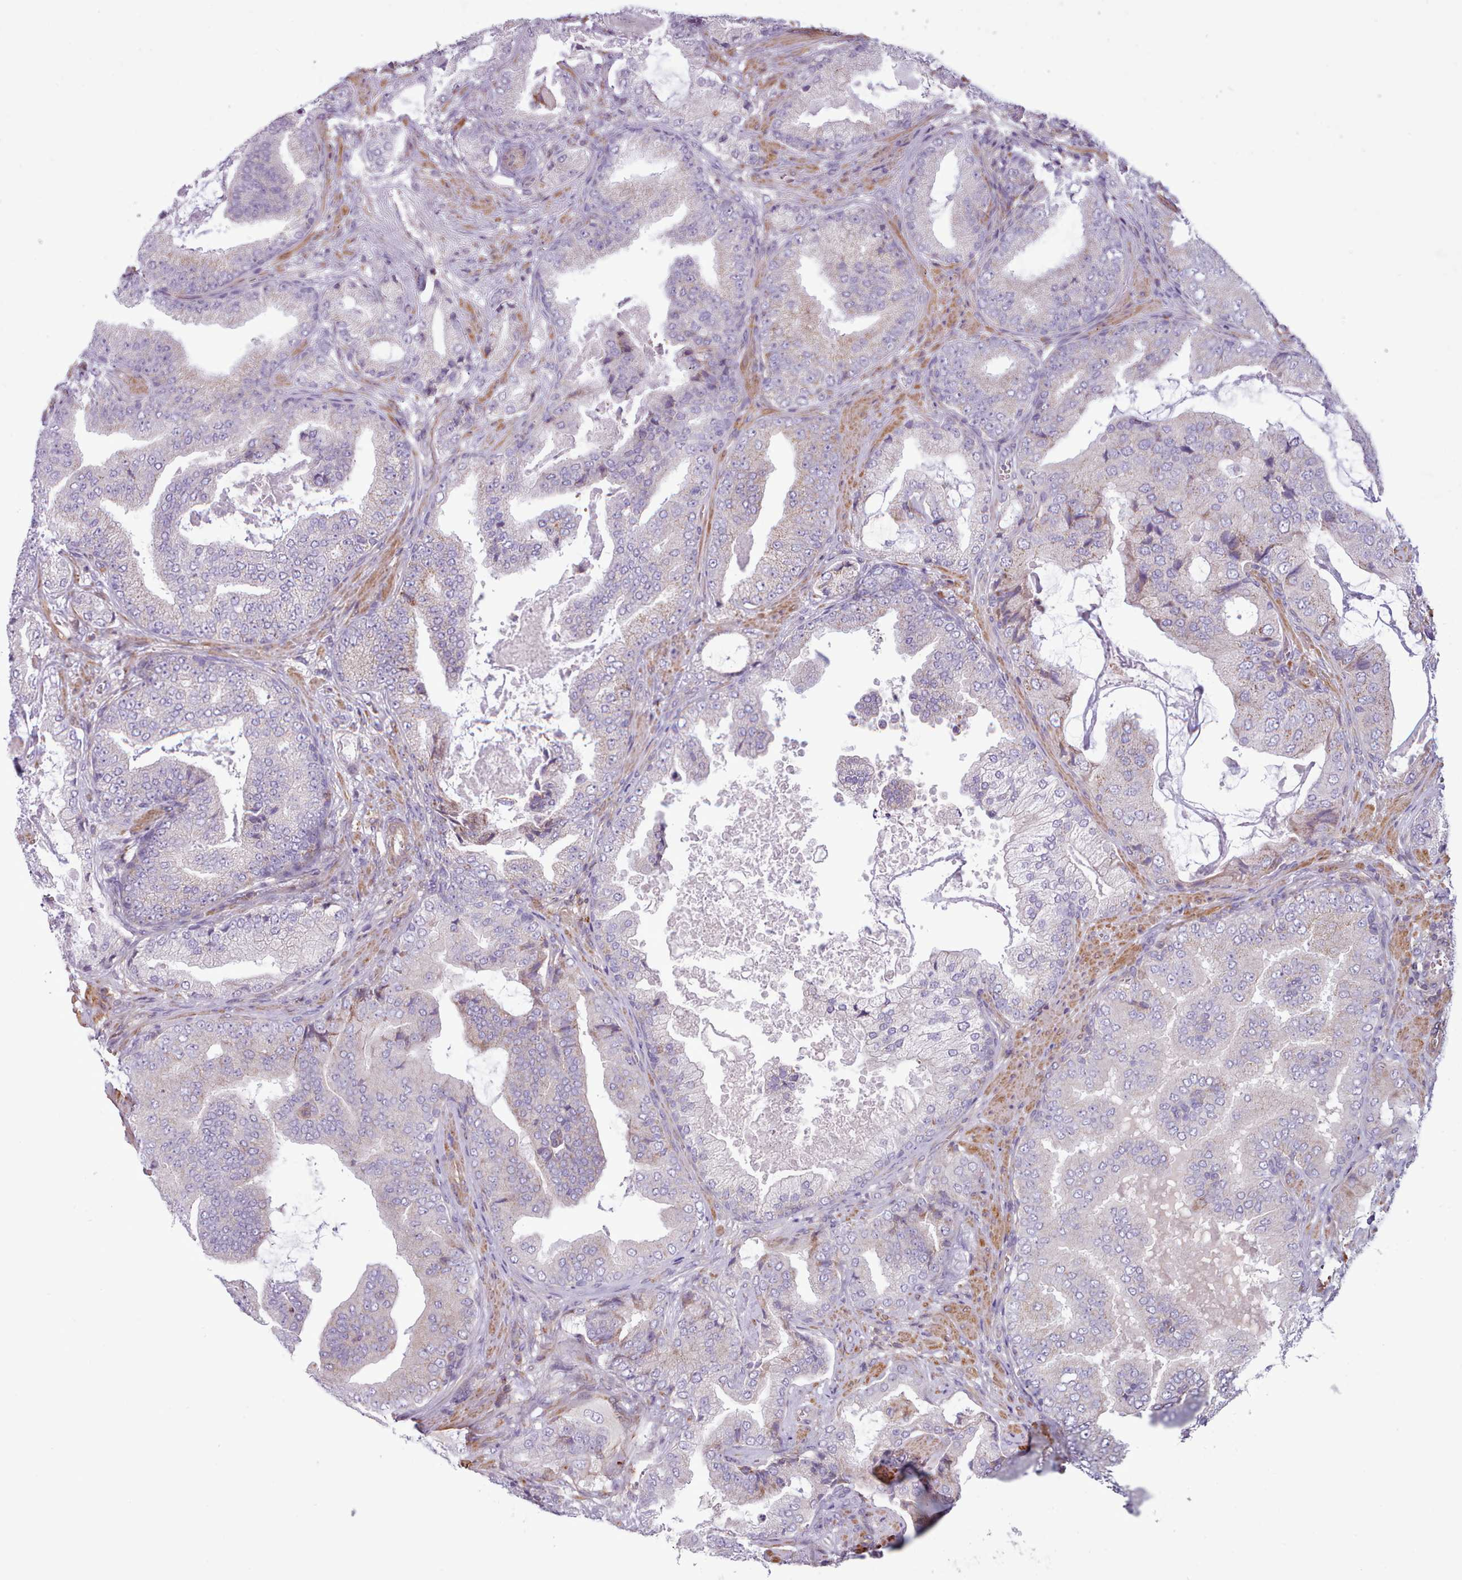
{"staining": {"intensity": "negative", "quantity": "none", "location": "none"}, "tissue": "prostate cancer", "cell_type": "Tumor cells", "image_type": "cancer", "snomed": [{"axis": "morphology", "description": "Adenocarcinoma, High grade"}, {"axis": "topography", "description": "Prostate"}], "caption": "Tumor cells are negative for protein expression in human prostate cancer (high-grade adenocarcinoma). The staining is performed using DAB (3,3'-diaminobenzidine) brown chromogen with nuclei counter-stained in using hematoxylin.", "gene": "TENT4B", "patient": {"sex": "male", "age": 68}}